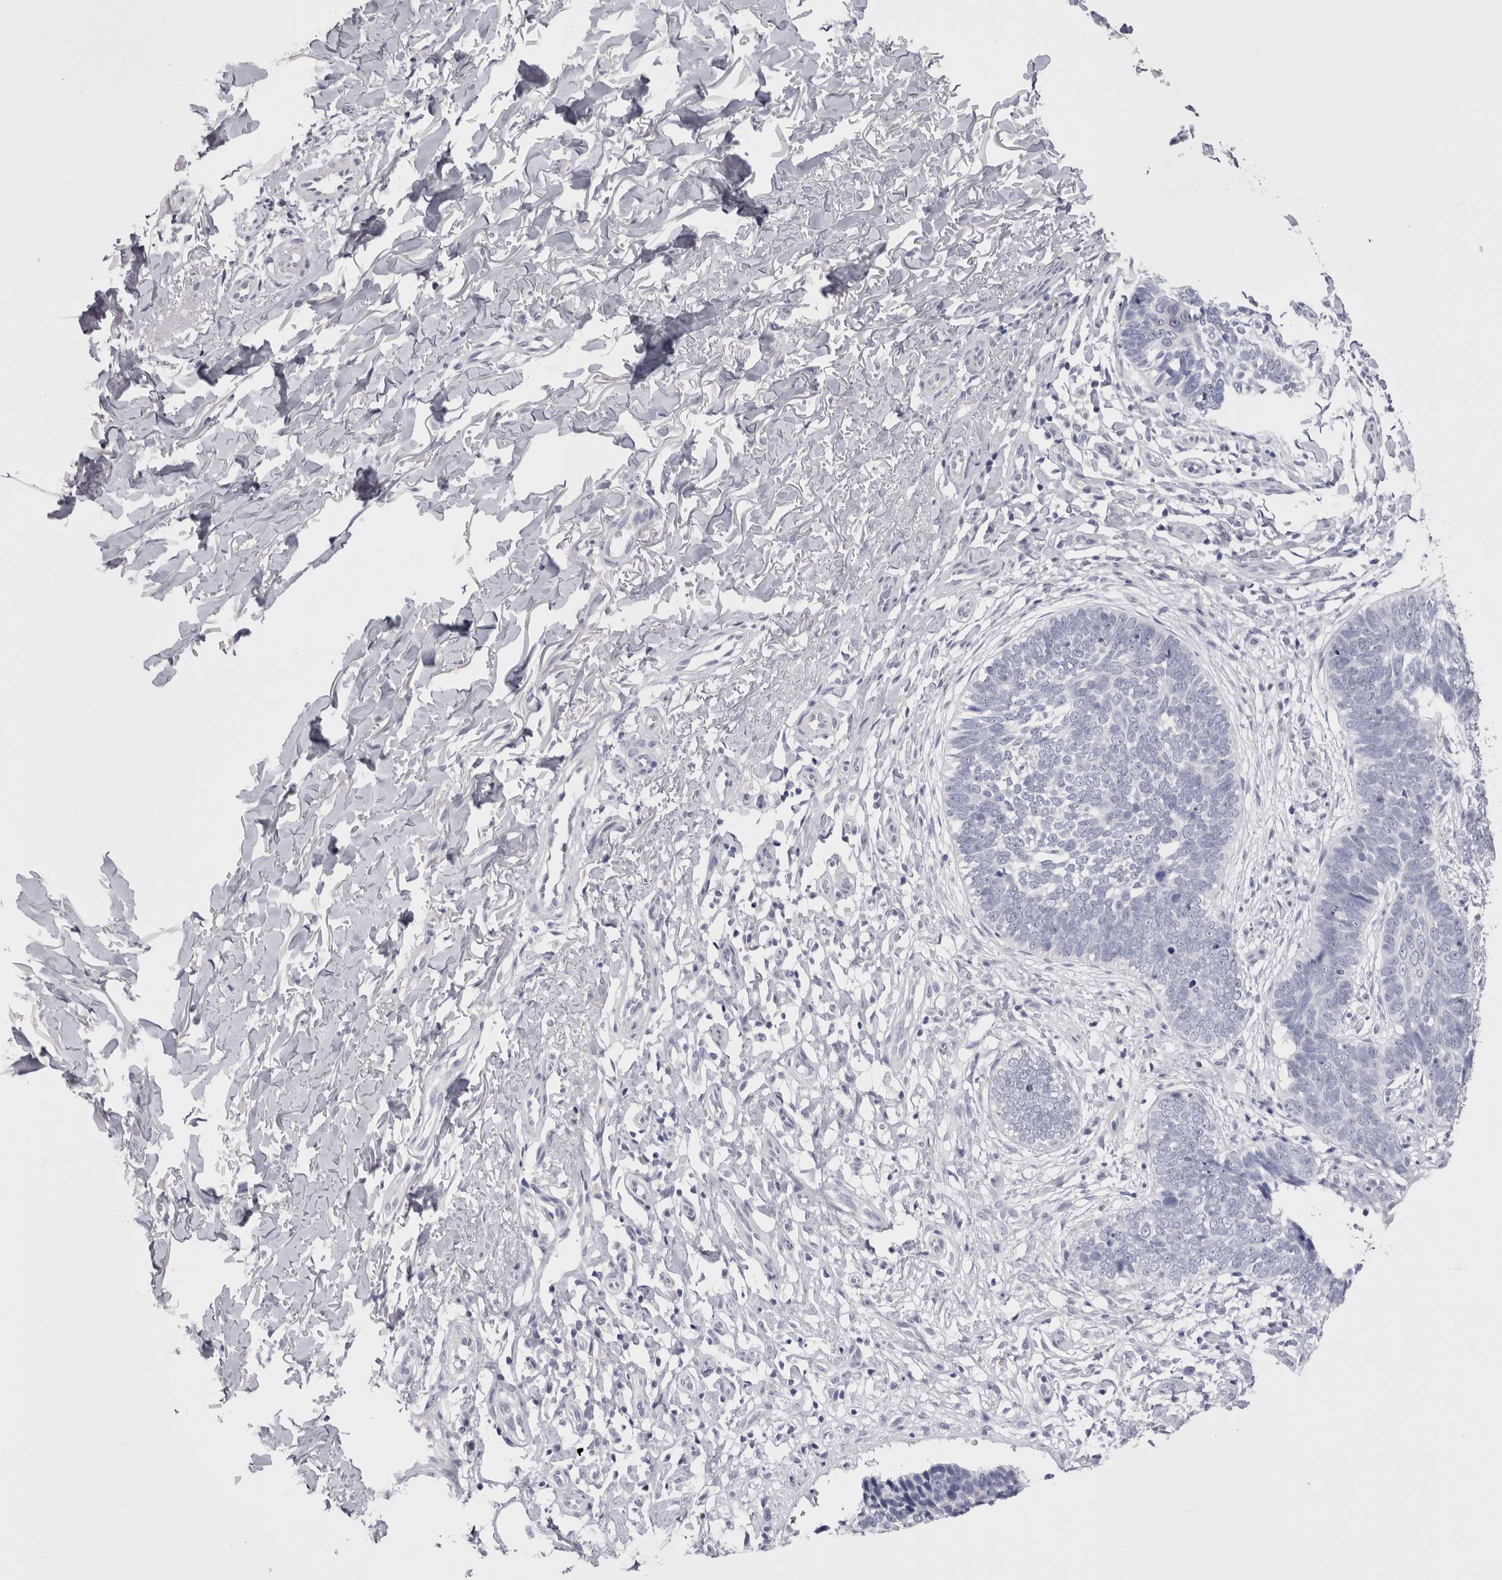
{"staining": {"intensity": "negative", "quantity": "none", "location": "none"}, "tissue": "skin cancer", "cell_type": "Tumor cells", "image_type": "cancer", "snomed": [{"axis": "morphology", "description": "Normal tissue, NOS"}, {"axis": "morphology", "description": "Basal cell carcinoma"}, {"axis": "topography", "description": "Skin"}], "caption": "Skin basal cell carcinoma stained for a protein using IHC exhibits no positivity tumor cells.", "gene": "PWP2", "patient": {"sex": "male", "age": 77}}